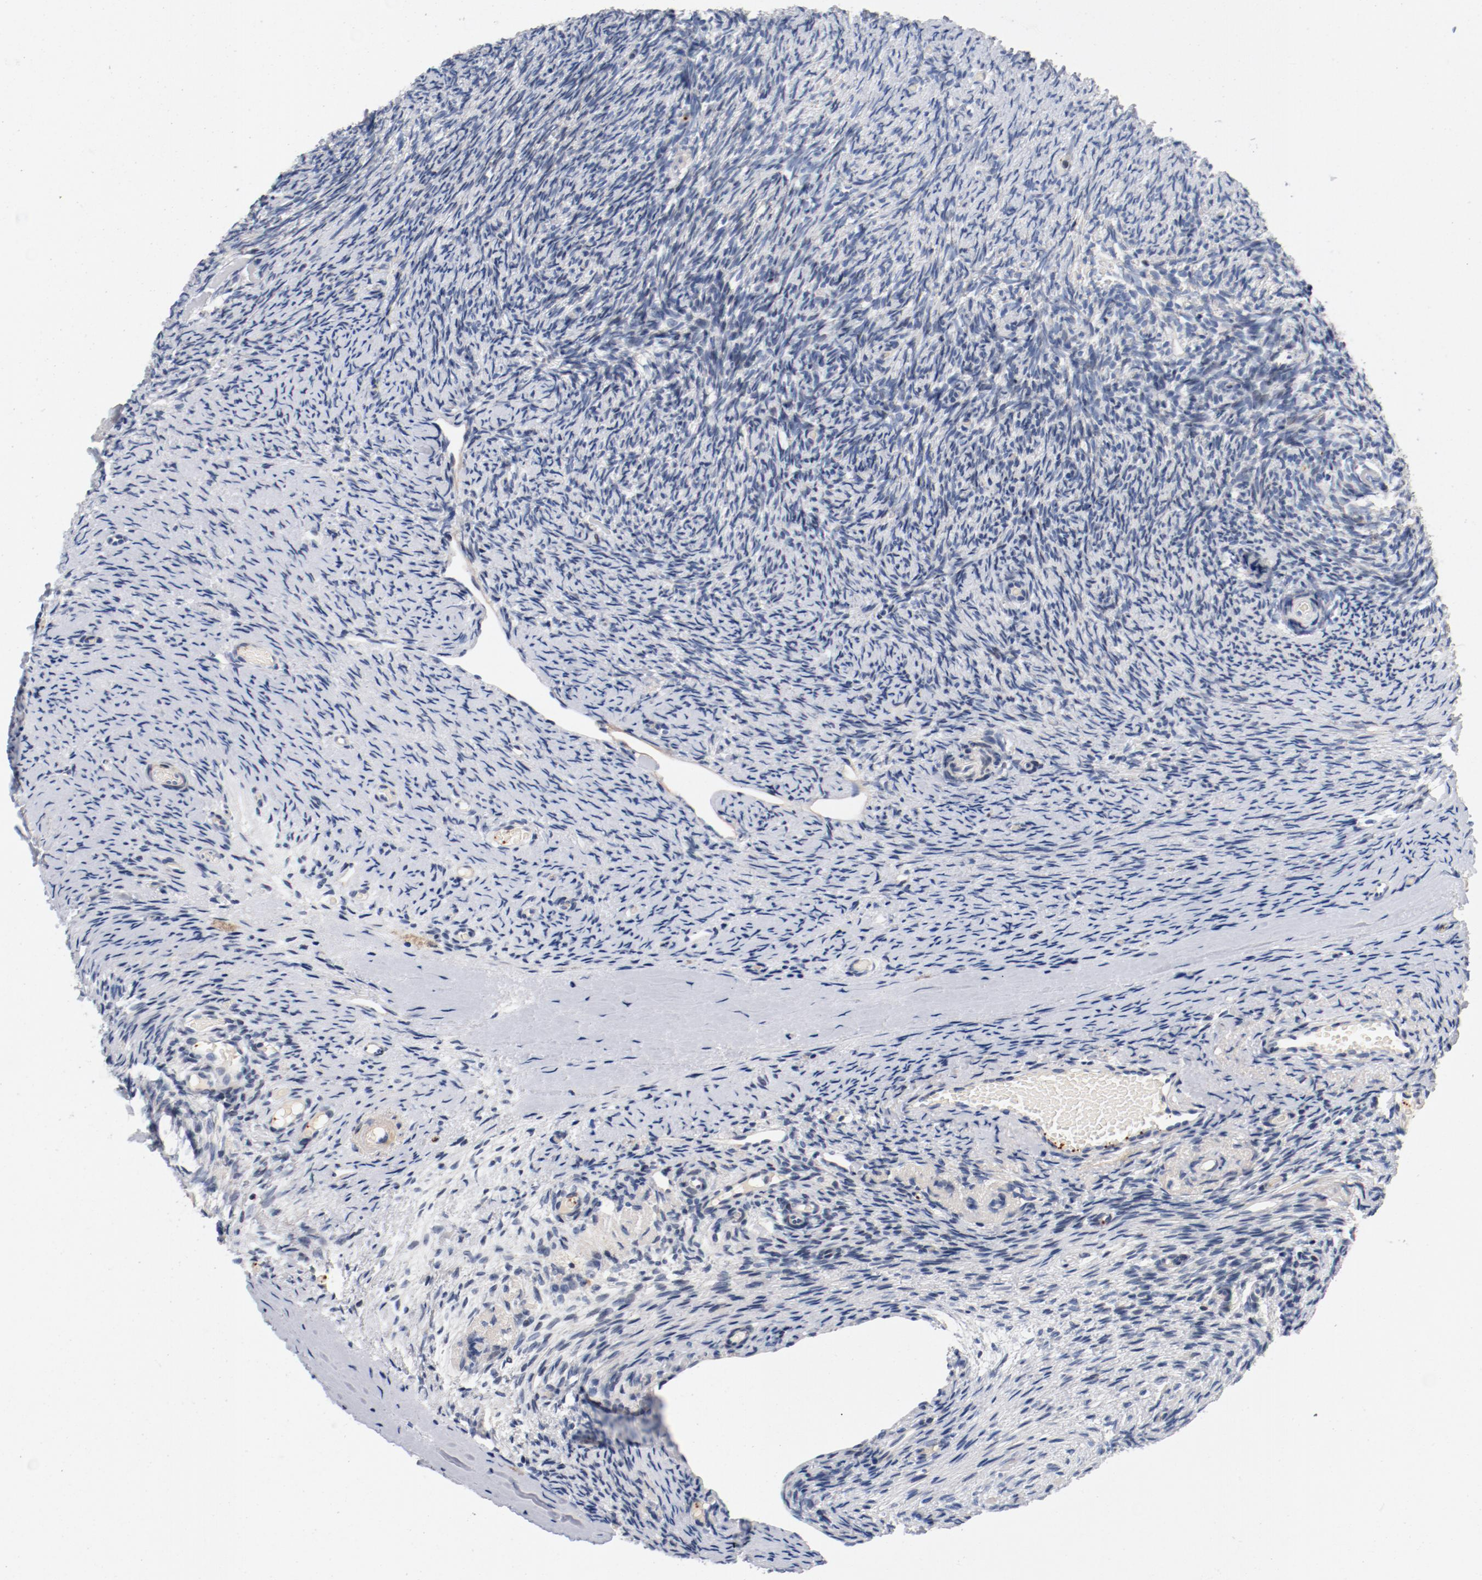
{"staining": {"intensity": "negative", "quantity": "none", "location": "none"}, "tissue": "ovary", "cell_type": "Ovarian stroma cells", "image_type": "normal", "snomed": [{"axis": "morphology", "description": "Normal tissue, NOS"}, {"axis": "topography", "description": "Ovary"}], "caption": "Immunohistochemistry image of normal ovary stained for a protein (brown), which displays no positivity in ovarian stroma cells.", "gene": "PIM1", "patient": {"sex": "female", "age": 60}}